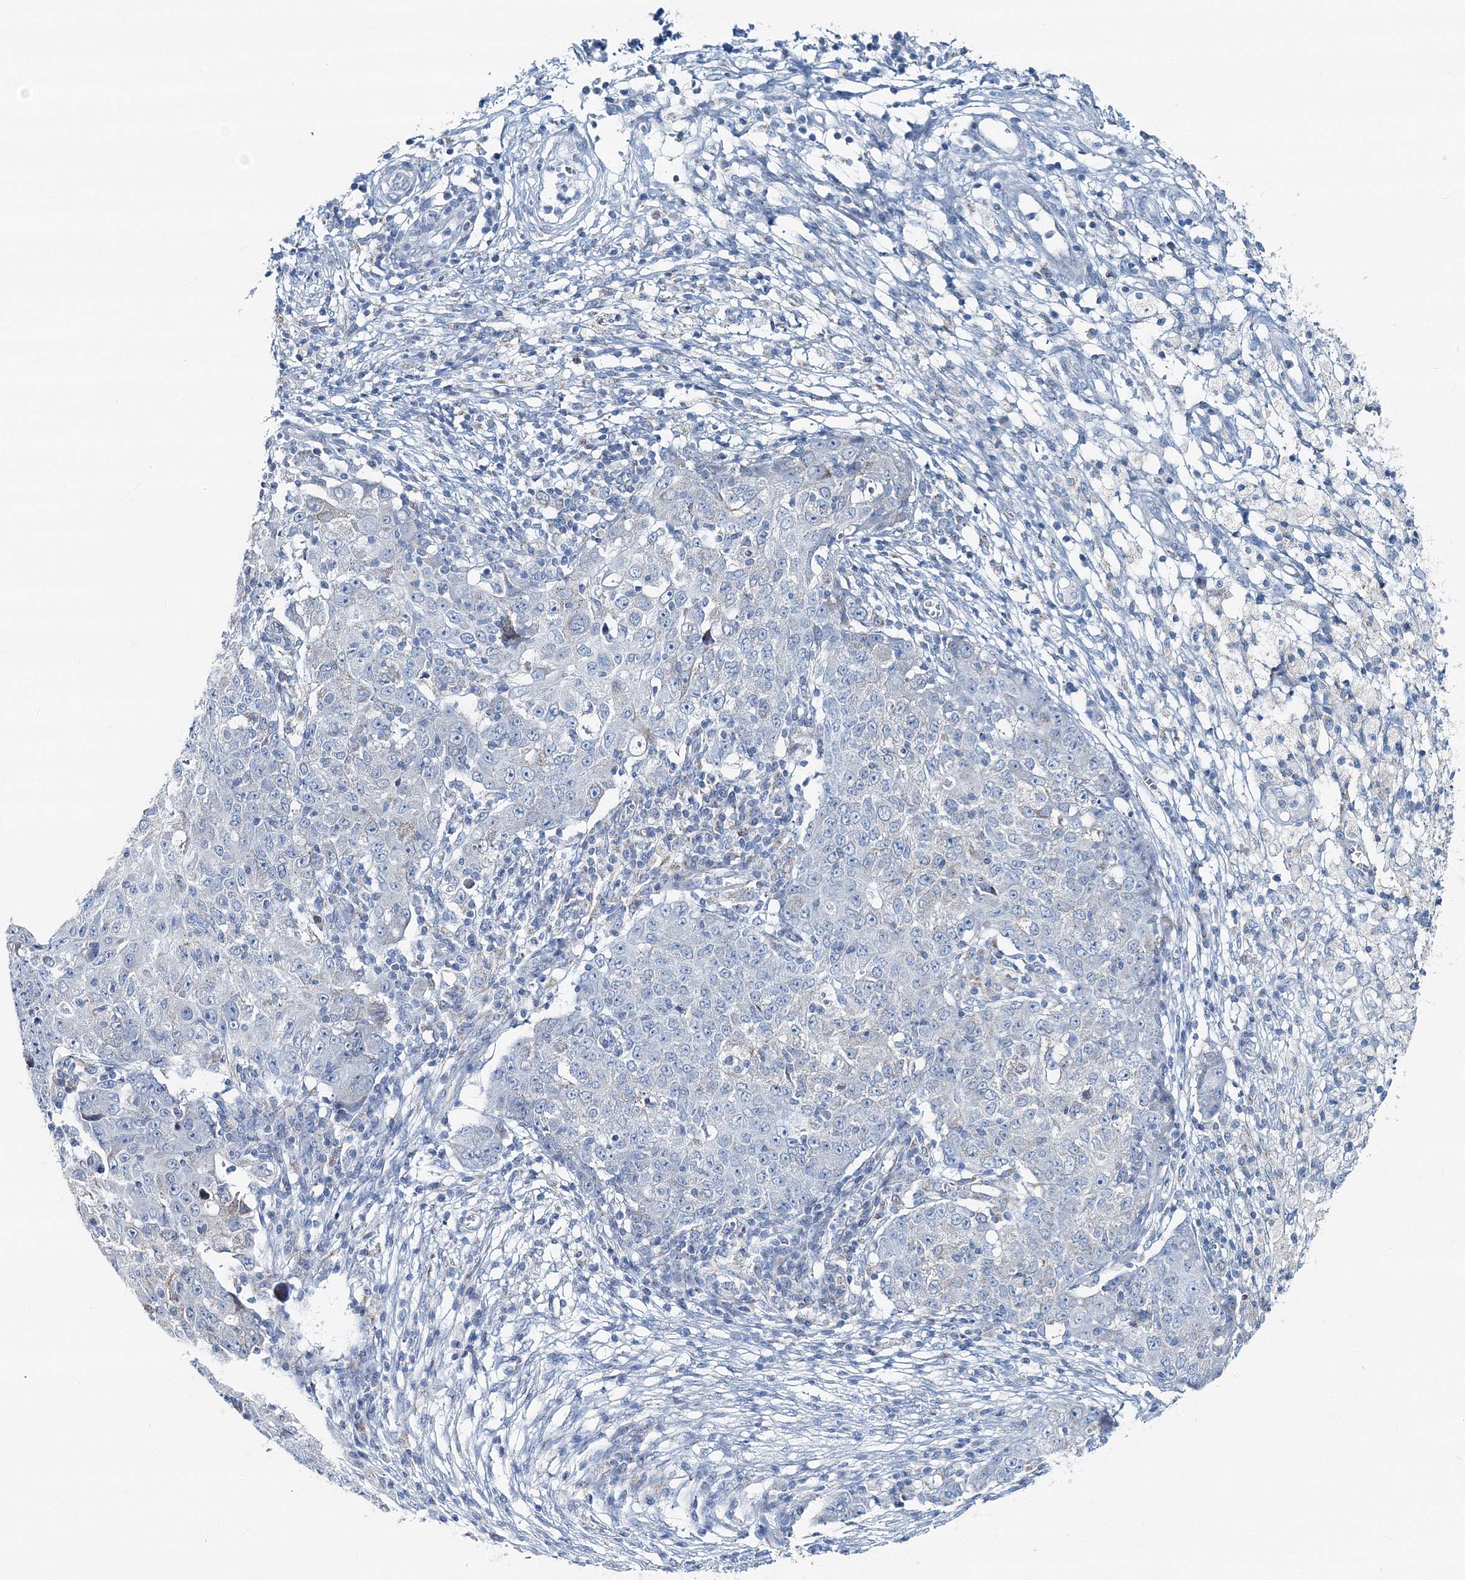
{"staining": {"intensity": "negative", "quantity": "none", "location": "none"}, "tissue": "ovarian cancer", "cell_type": "Tumor cells", "image_type": "cancer", "snomed": [{"axis": "morphology", "description": "Carcinoma, endometroid"}, {"axis": "topography", "description": "Ovary"}], "caption": "Immunohistochemistry (IHC) of human endometroid carcinoma (ovarian) reveals no expression in tumor cells.", "gene": "GABARAPL2", "patient": {"sex": "female", "age": 42}}